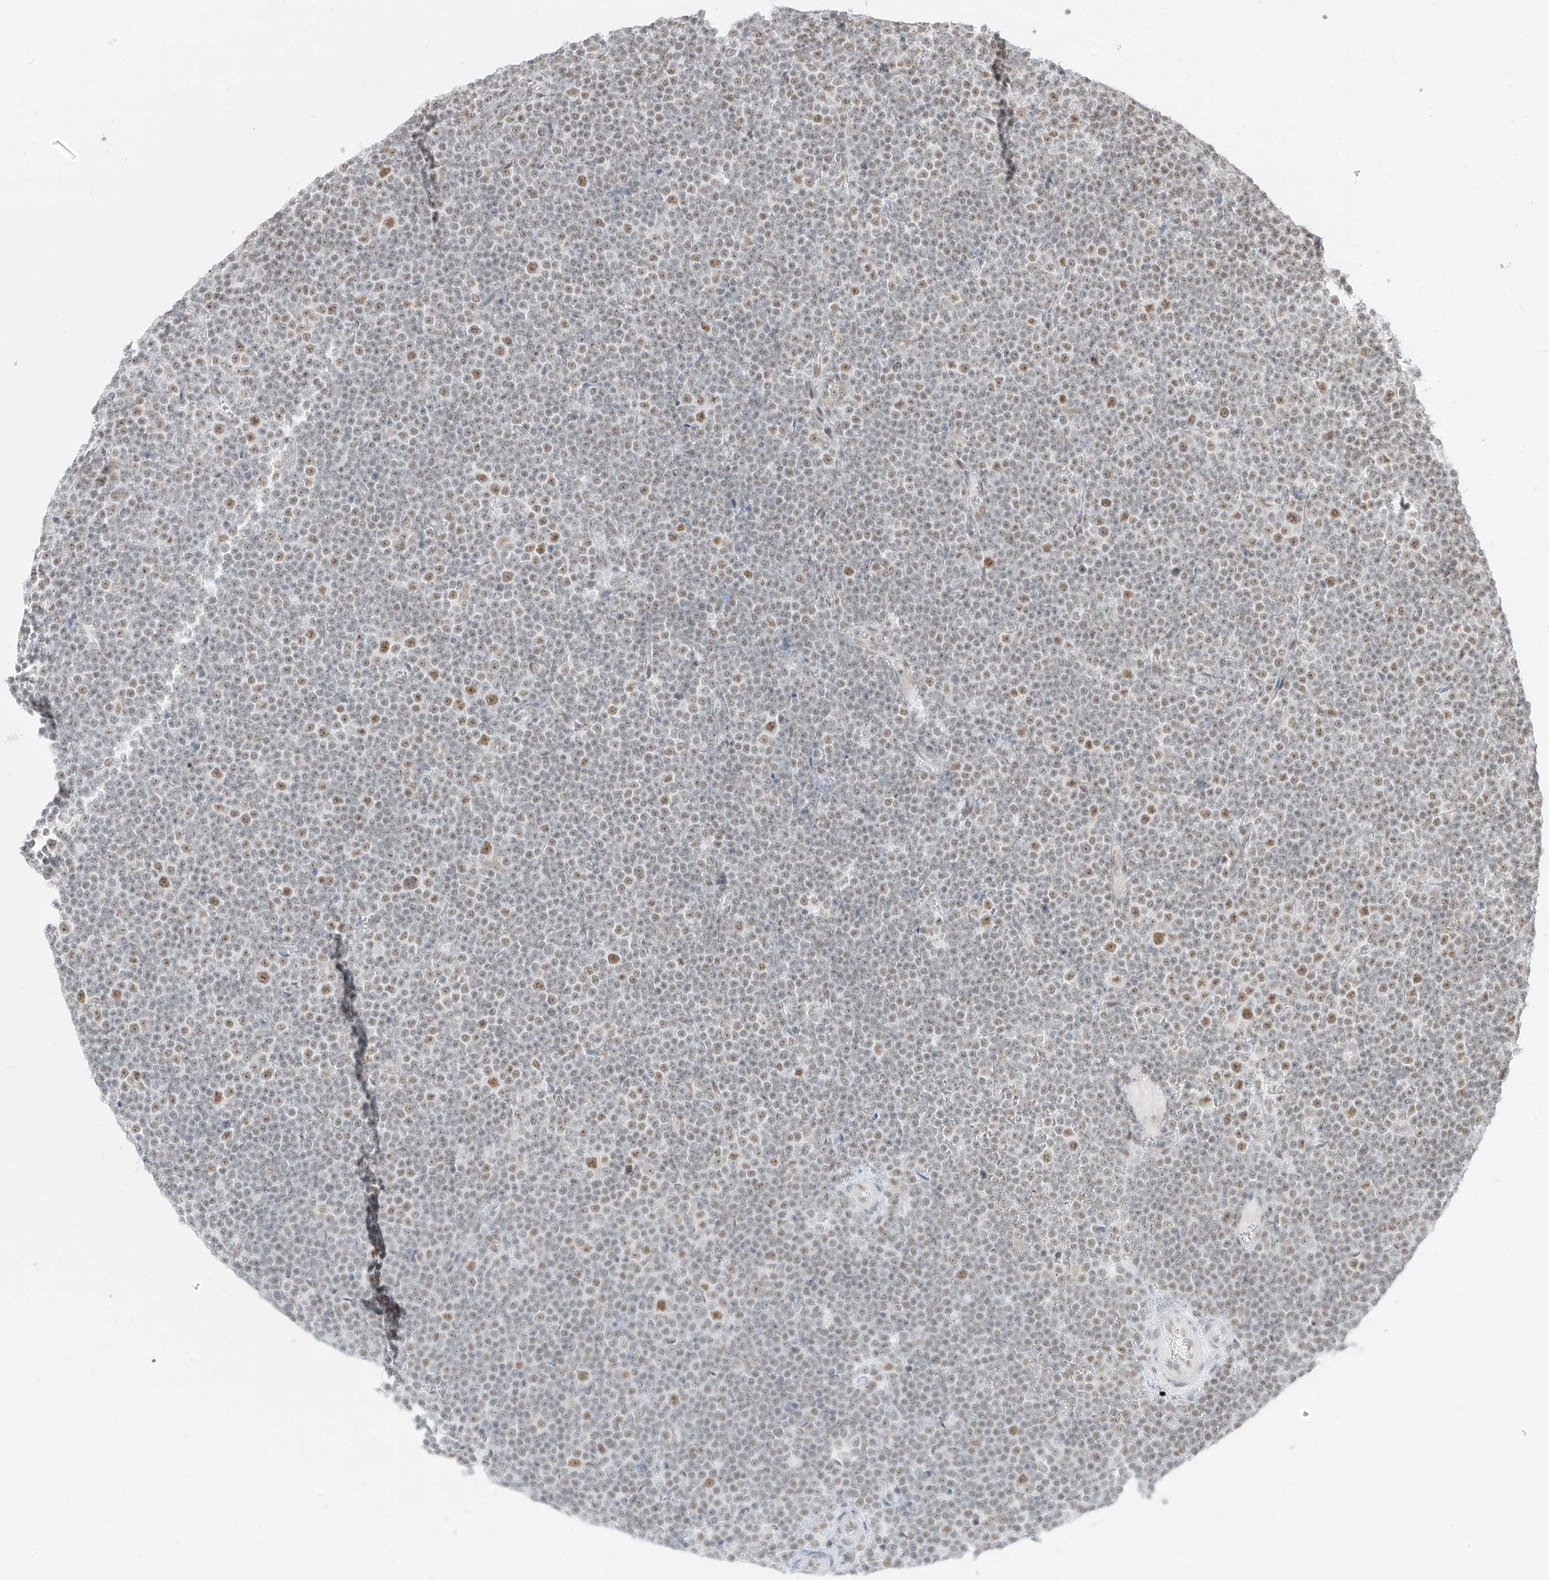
{"staining": {"intensity": "moderate", "quantity": "25%-75%", "location": "nuclear"}, "tissue": "lymphoma", "cell_type": "Tumor cells", "image_type": "cancer", "snomed": [{"axis": "morphology", "description": "Malignant lymphoma, non-Hodgkin's type, Low grade"}, {"axis": "topography", "description": "Lymph node"}], "caption": "Immunohistochemical staining of human lymphoma demonstrates medium levels of moderate nuclear protein staining in about 25%-75% of tumor cells.", "gene": "SUPT5H", "patient": {"sex": "female", "age": 67}}